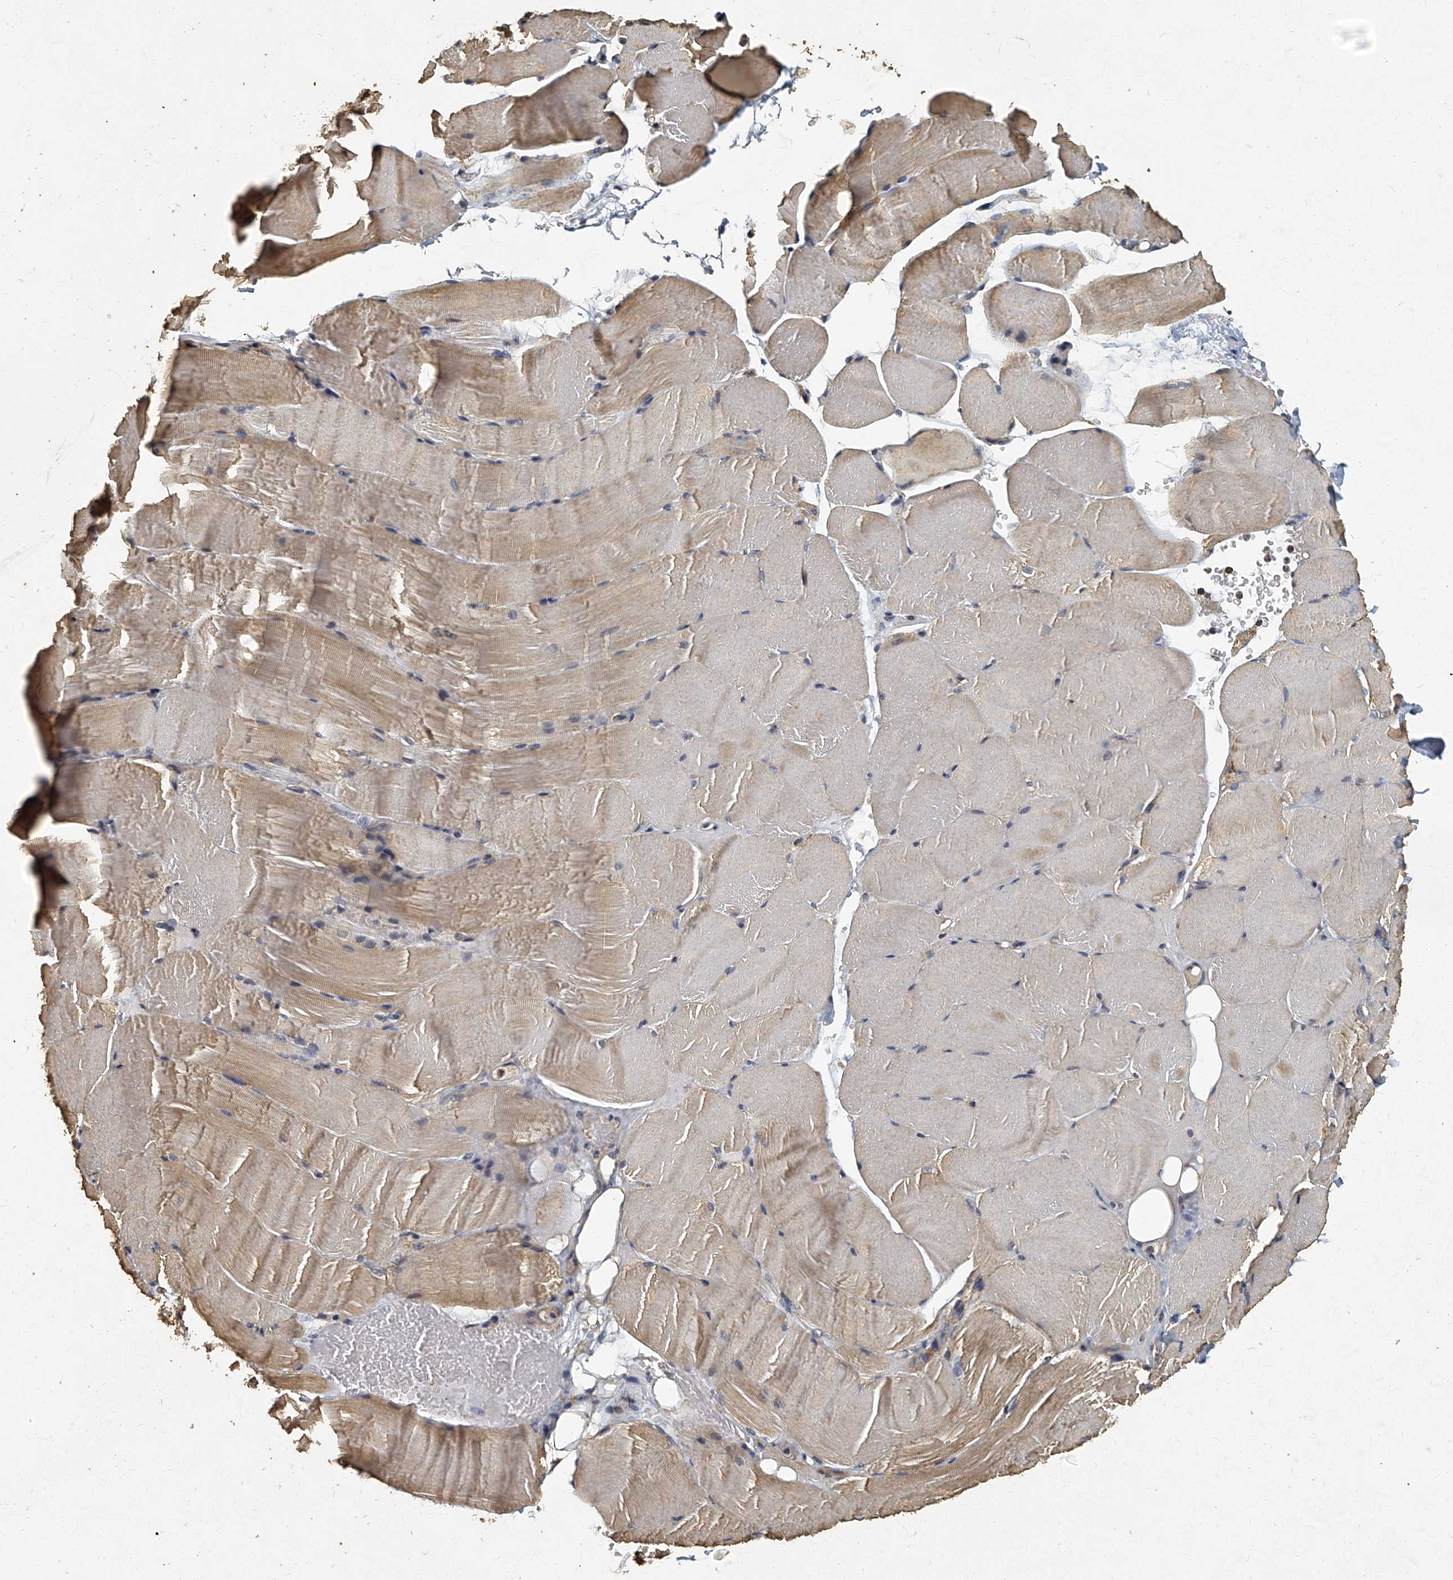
{"staining": {"intensity": "moderate", "quantity": "<25%", "location": "cytoplasmic/membranous"}, "tissue": "skeletal muscle", "cell_type": "Myocytes", "image_type": "normal", "snomed": [{"axis": "morphology", "description": "Normal tissue, NOS"}, {"axis": "topography", "description": "Skeletal muscle"}, {"axis": "topography", "description": "Parathyroid gland"}], "caption": "A photomicrograph of human skeletal muscle stained for a protein displays moderate cytoplasmic/membranous brown staining in myocytes. The staining is performed using DAB (3,3'-diaminobenzidine) brown chromogen to label protein expression. The nuclei are counter-stained blue using hematoxylin.", "gene": "MRPL28", "patient": {"sex": "female", "age": 37}}